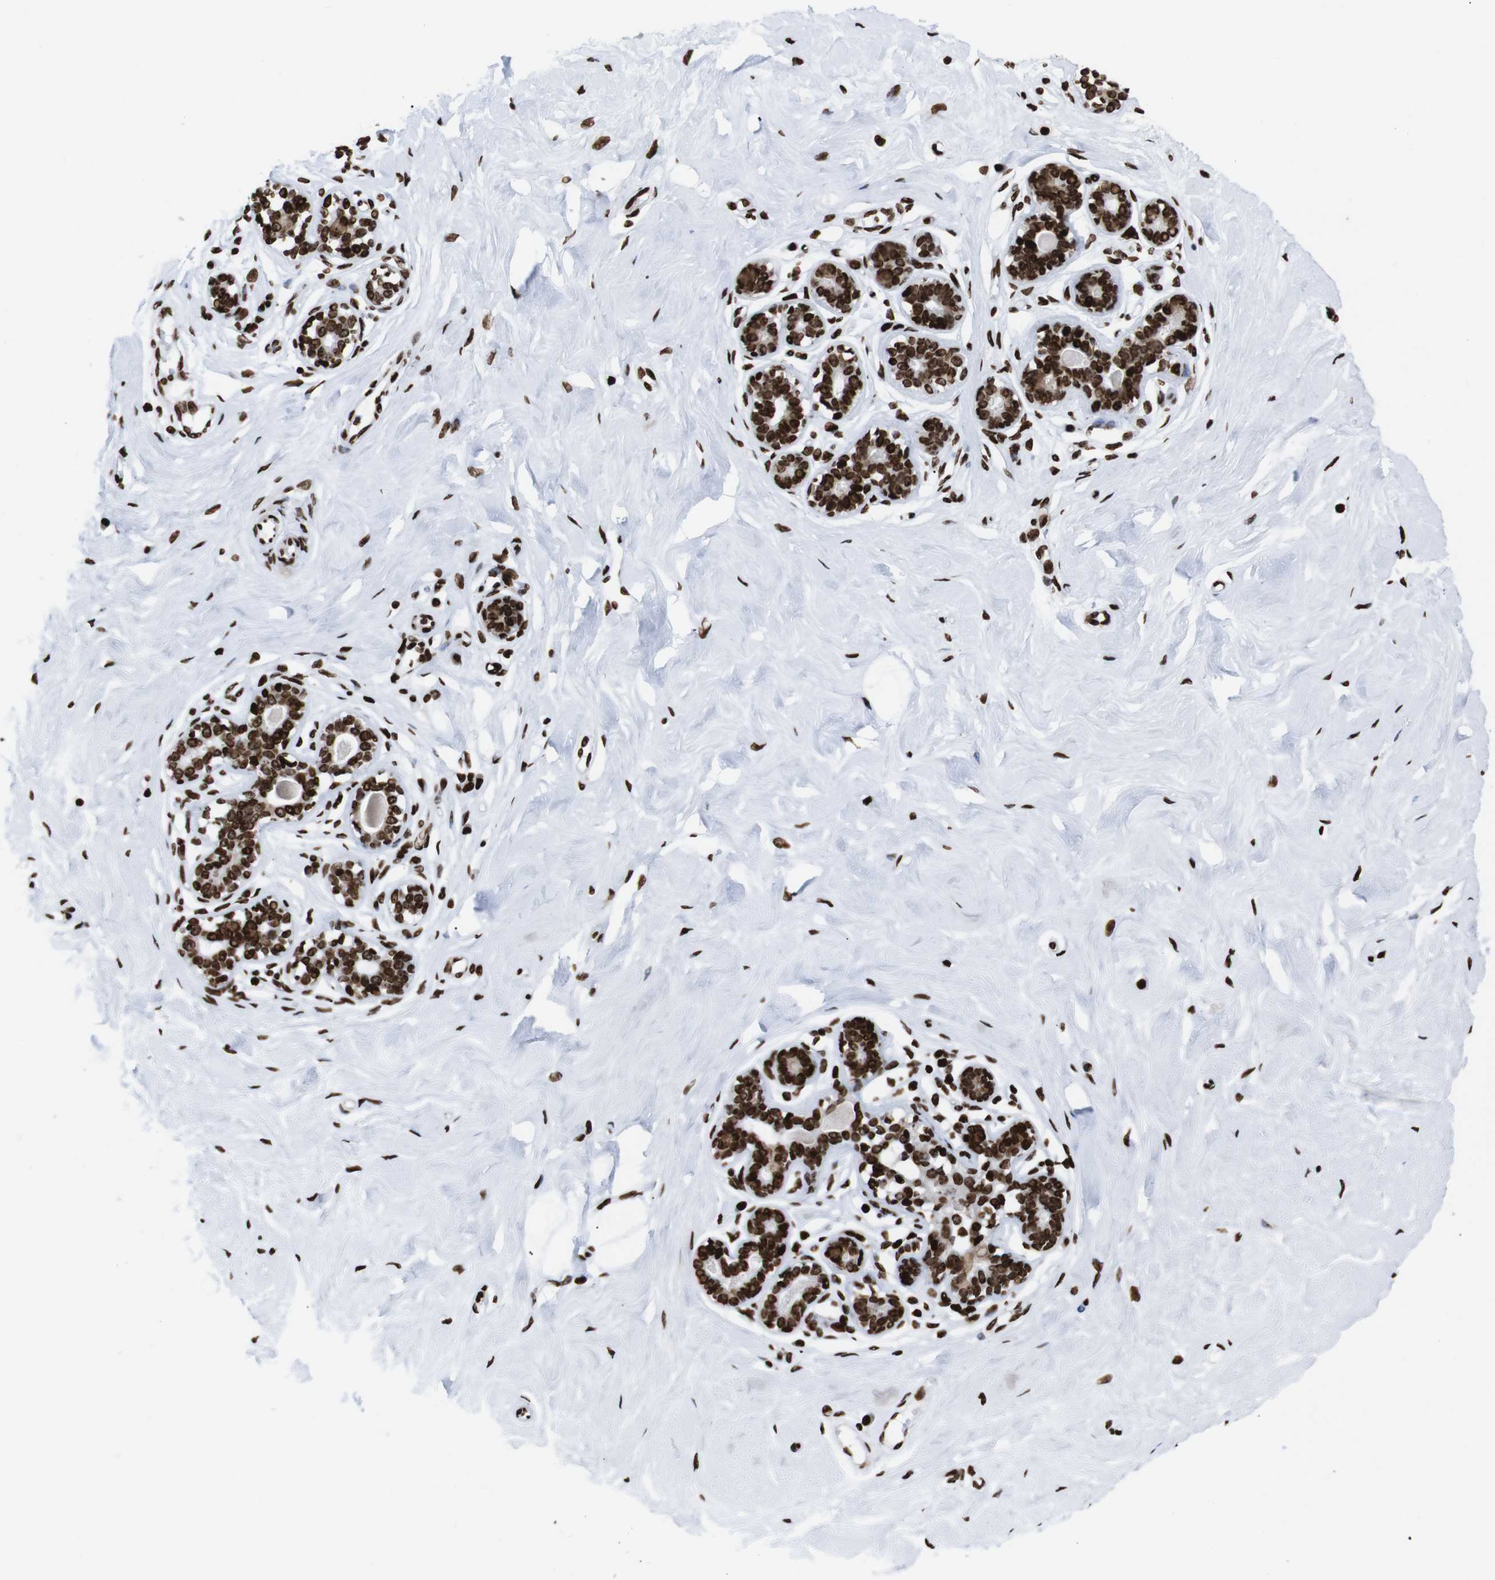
{"staining": {"intensity": "strong", "quantity": ">75%", "location": "nuclear"}, "tissue": "breast", "cell_type": "Adipocytes", "image_type": "normal", "snomed": [{"axis": "morphology", "description": "Normal tissue, NOS"}, {"axis": "topography", "description": "Breast"}], "caption": "Brown immunohistochemical staining in normal human breast shows strong nuclear staining in approximately >75% of adipocytes.", "gene": "H1", "patient": {"sex": "female", "age": 23}}